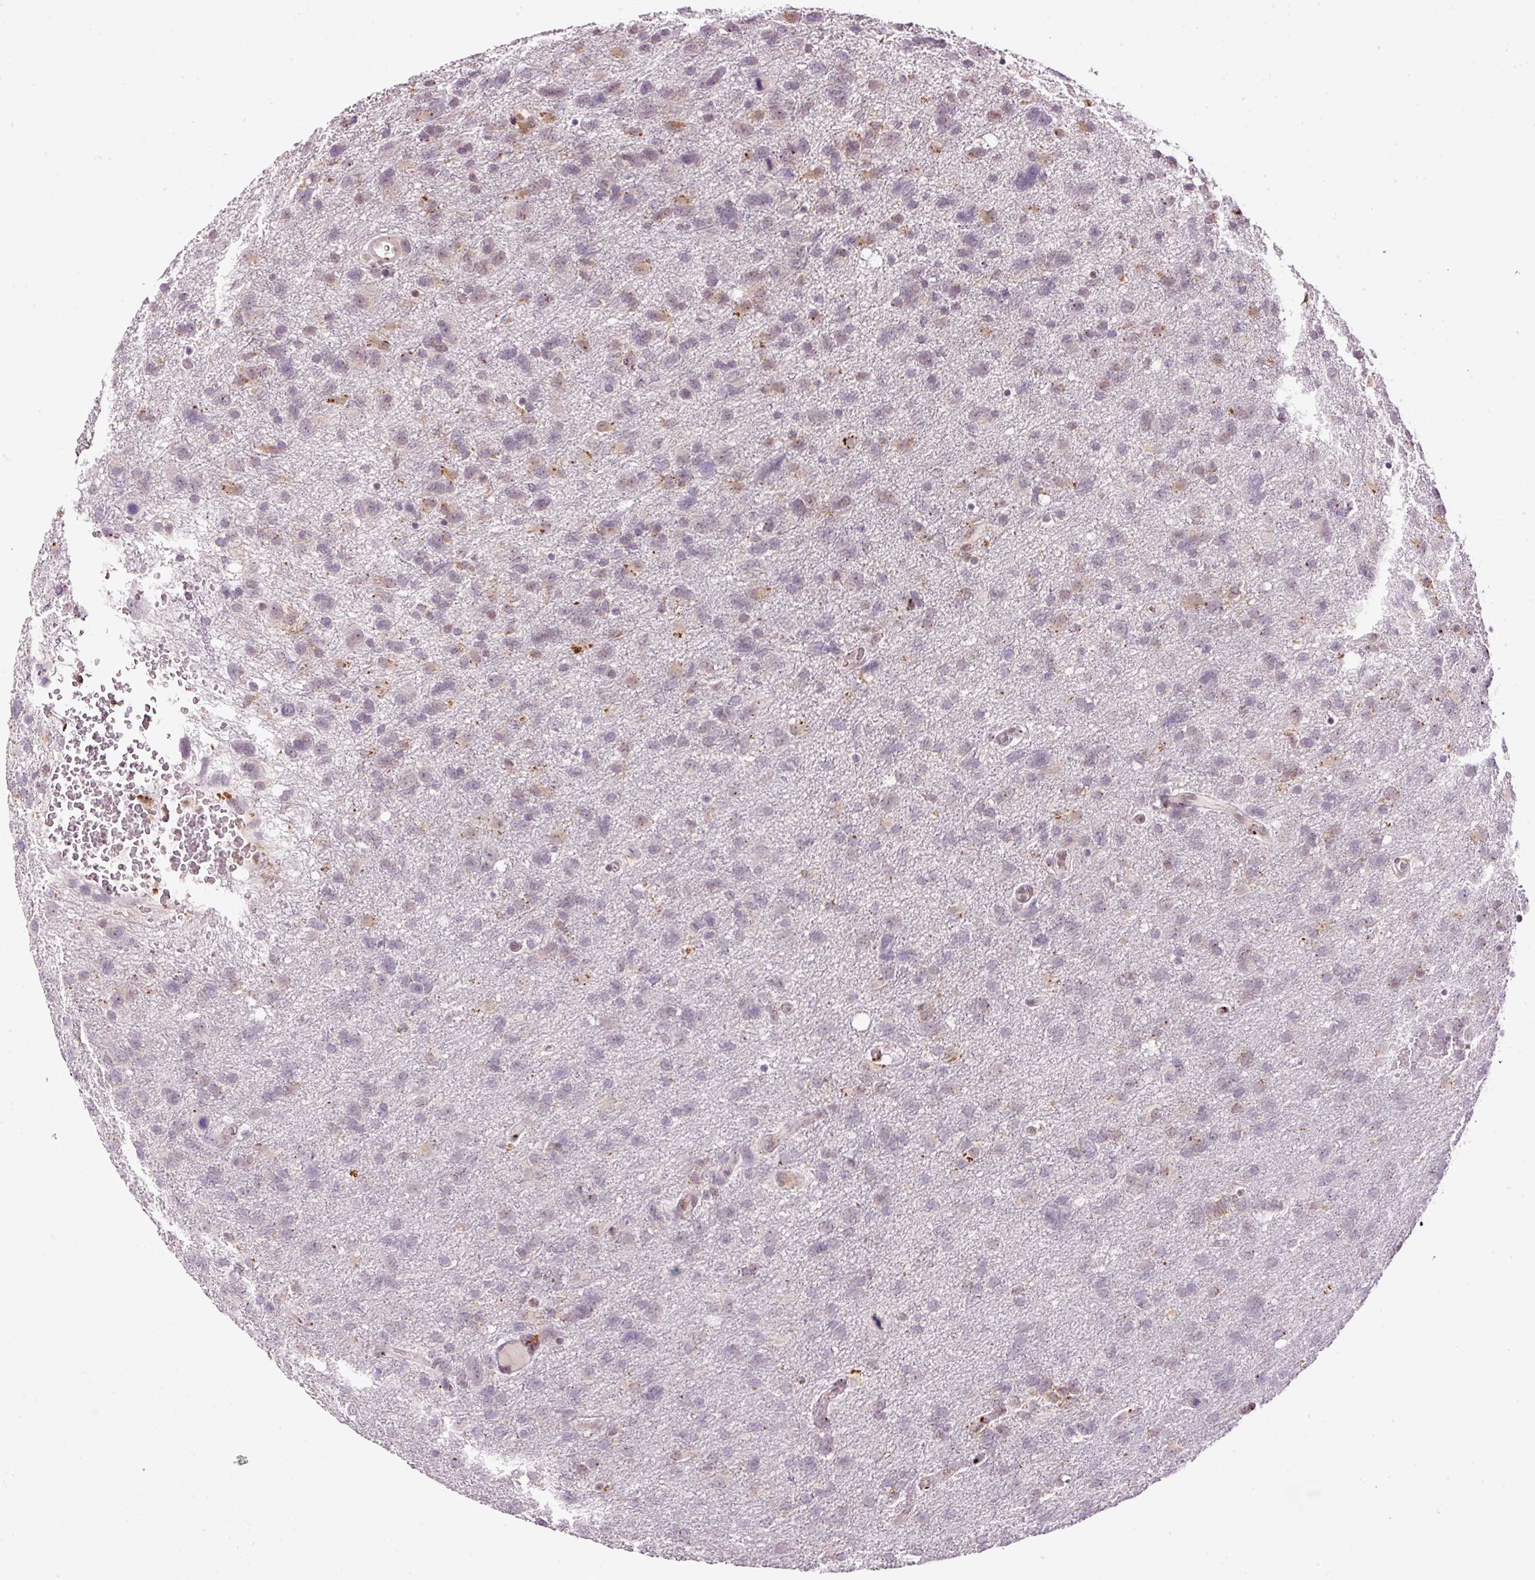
{"staining": {"intensity": "negative", "quantity": "none", "location": "none"}, "tissue": "glioma", "cell_type": "Tumor cells", "image_type": "cancer", "snomed": [{"axis": "morphology", "description": "Glioma, malignant, High grade"}, {"axis": "topography", "description": "Brain"}], "caption": "High power microscopy micrograph of an immunohistochemistry micrograph of glioma, revealing no significant positivity in tumor cells.", "gene": "ZNF639", "patient": {"sex": "male", "age": 61}}